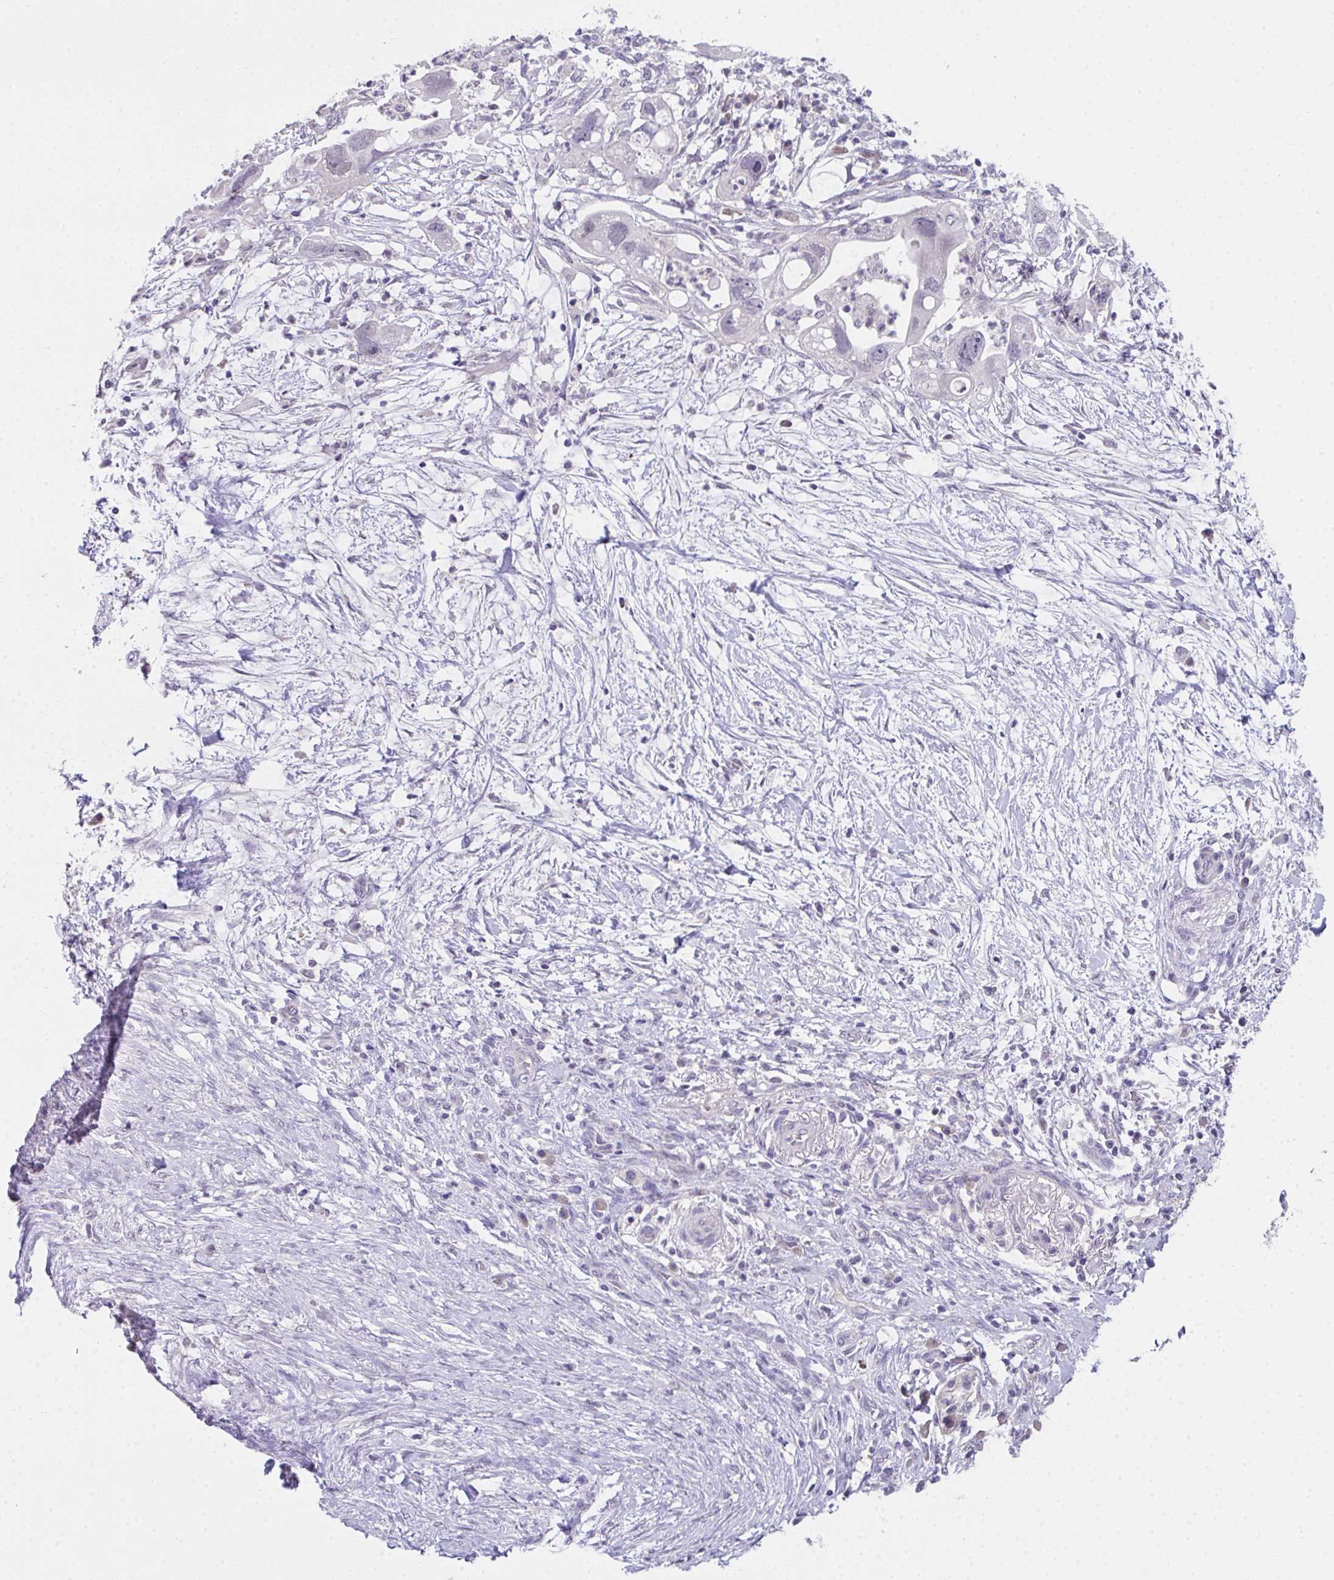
{"staining": {"intensity": "negative", "quantity": "none", "location": "none"}, "tissue": "pancreatic cancer", "cell_type": "Tumor cells", "image_type": "cancer", "snomed": [{"axis": "morphology", "description": "Adenocarcinoma, NOS"}, {"axis": "topography", "description": "Pancreas"}], "caption": "High power microscopy histopathology image of an immunohistochemistry (IHC) micrograph of pancreatic cancer (adenocarcinoma), revealing no significant staining in tumor cells.", "gene": "GLTPD2", "patient": {"sex": "female", "age": 72}}